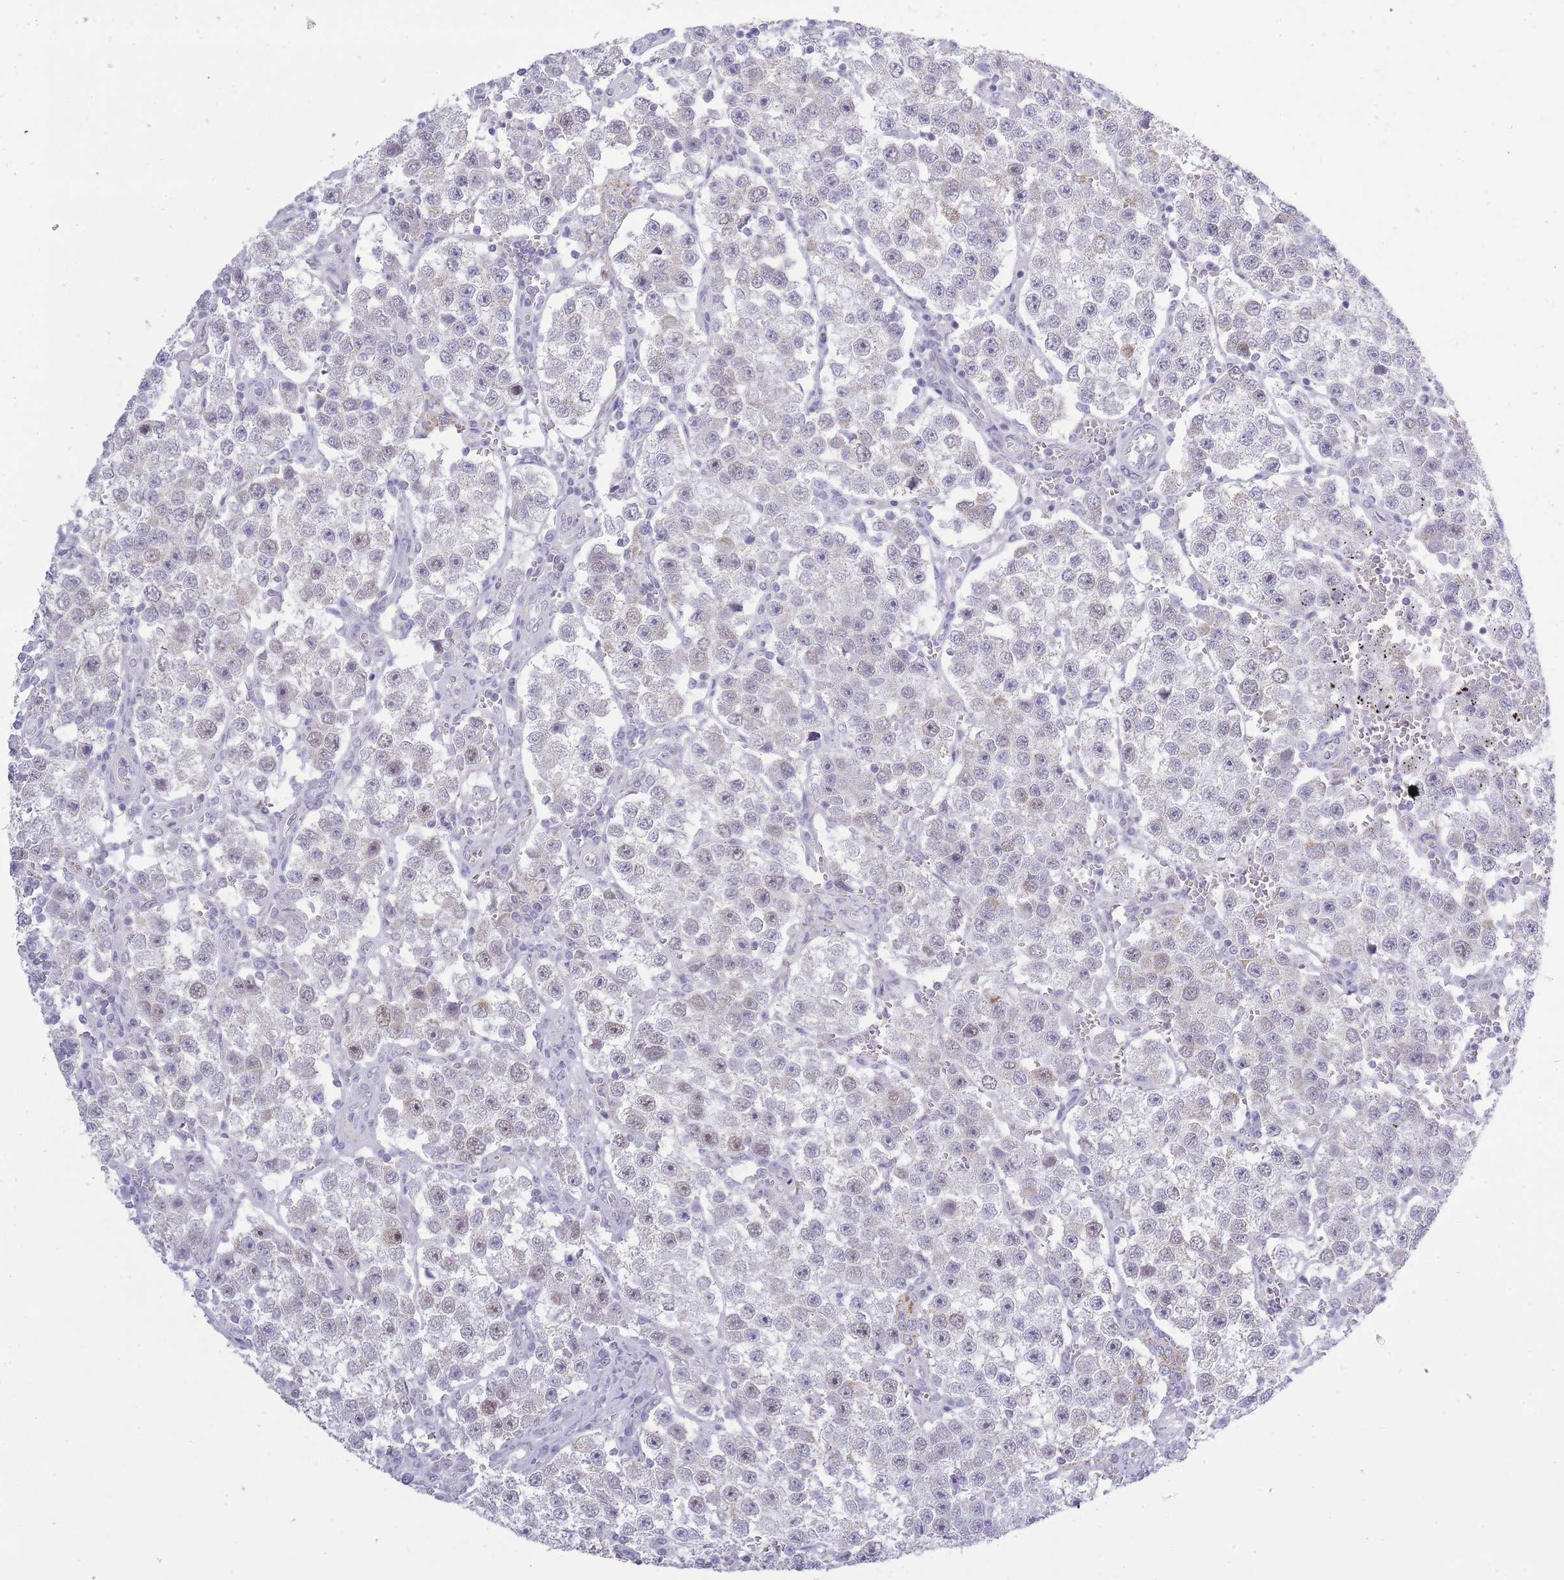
{"staining": {"intensity": "weak", "quantity": "<25%", "location": "nuclear"}, "tissue": "testis cancer", "cell_type": "Tumor cells", "image_type": "cancer", "snomed": [{"axis": "morphology", "description": "Seminoma, NOS"}, {"axis": "topography", "description": "Testis"}], "caption": "An IHC image of seminoma (testis) is shown. There is no staining in tumor cells of seminoma (testis).", "gene": "ZBTB24", "patient": {"sex": "male", "age": 37}}